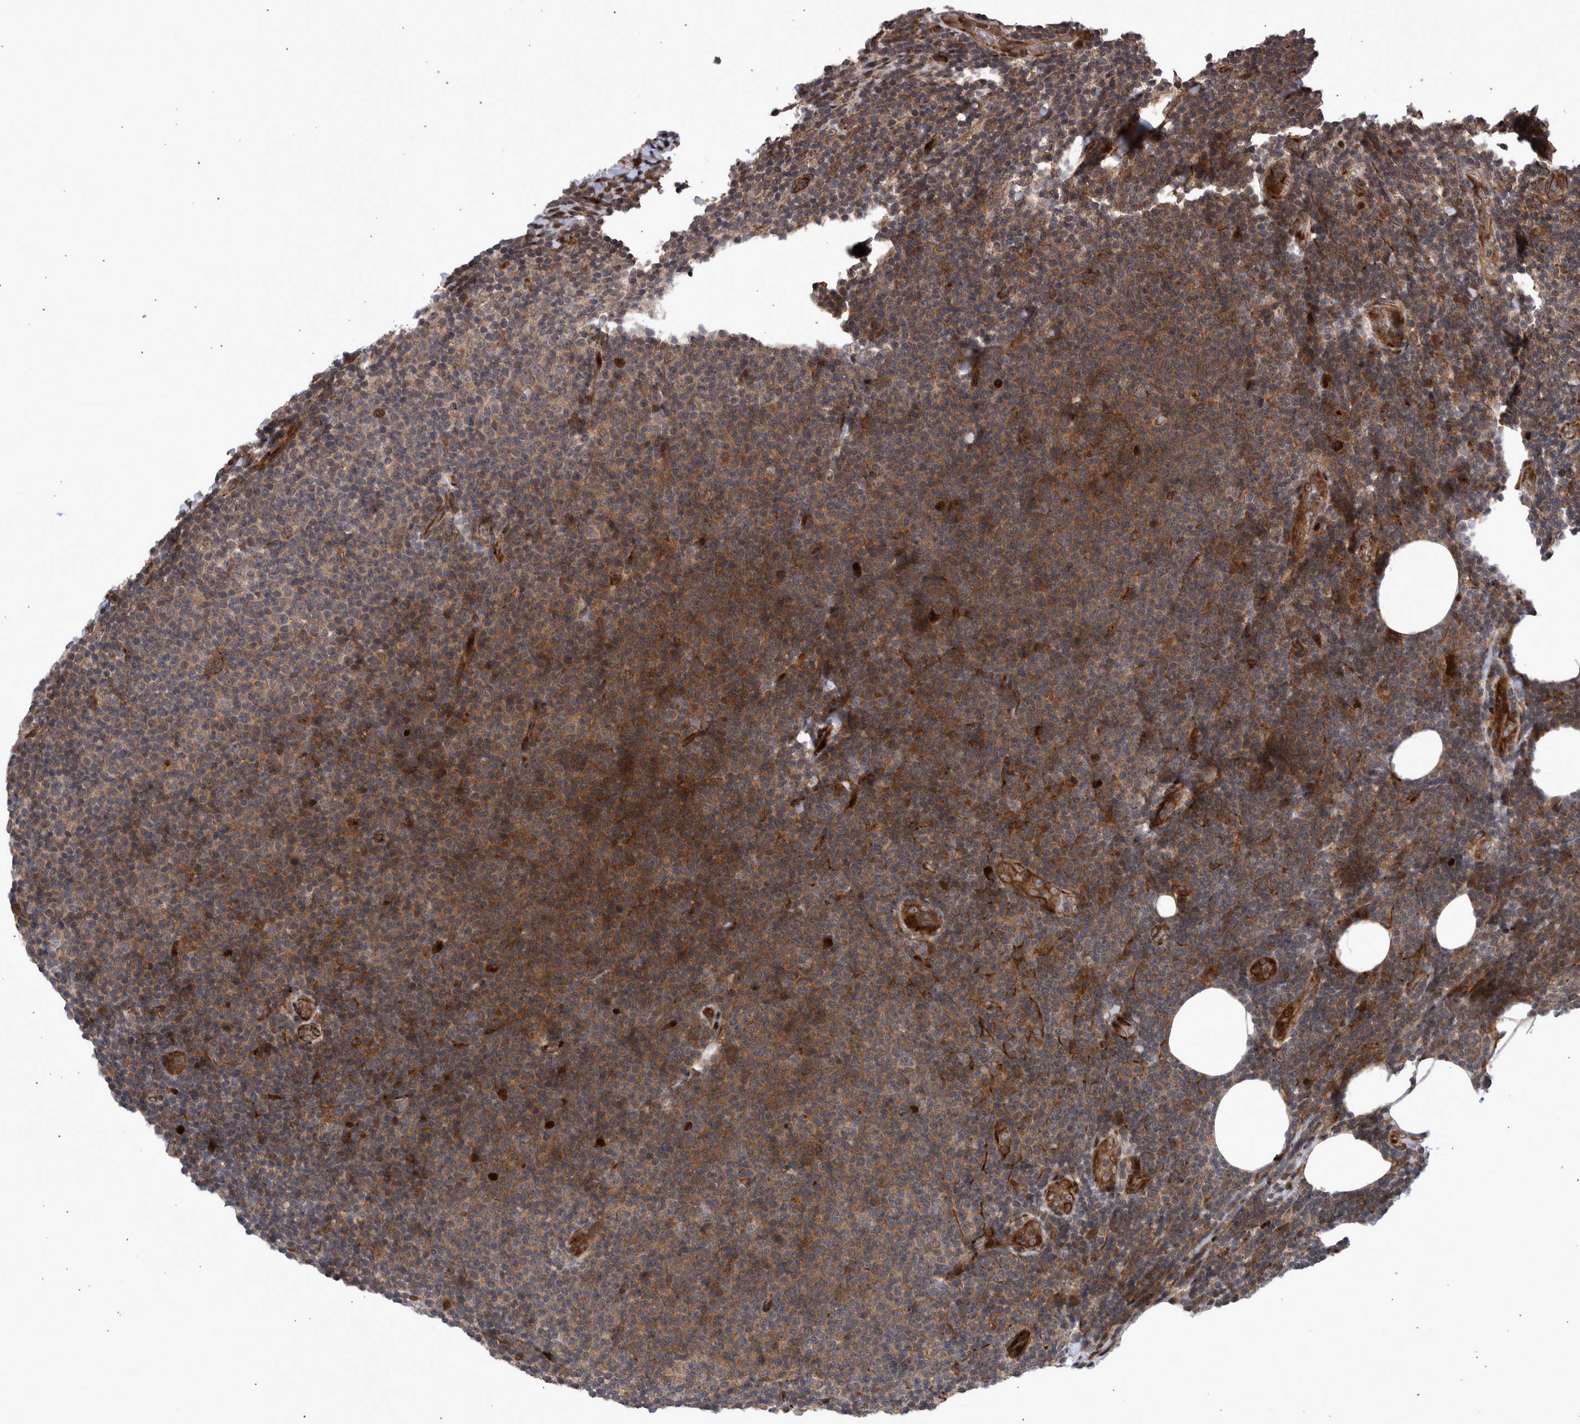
{"staining": {"intensity": "moderate", "quantity": ">75%", "location": "cytoplasmic/membranous"}, "tissue": "lymphoma", "cell_type": "Tumor cells", "image_type": "cancer", "snomed": [{"axis": "morphology", "description": "Malignant lymphoma, non-Hodgkin's type, Low grade"}, {"axis": "topography", "description": "Lymph node"}], "caption": "Low-grade malignant lymphoma, non-Hodgkin's type stained with a brown dye displays moderate cytoplasmic/membranous positive expression in about >75% of tumor cells.", "gene": "SHISA6", "patient": {"sex": "male", "age": 66}}